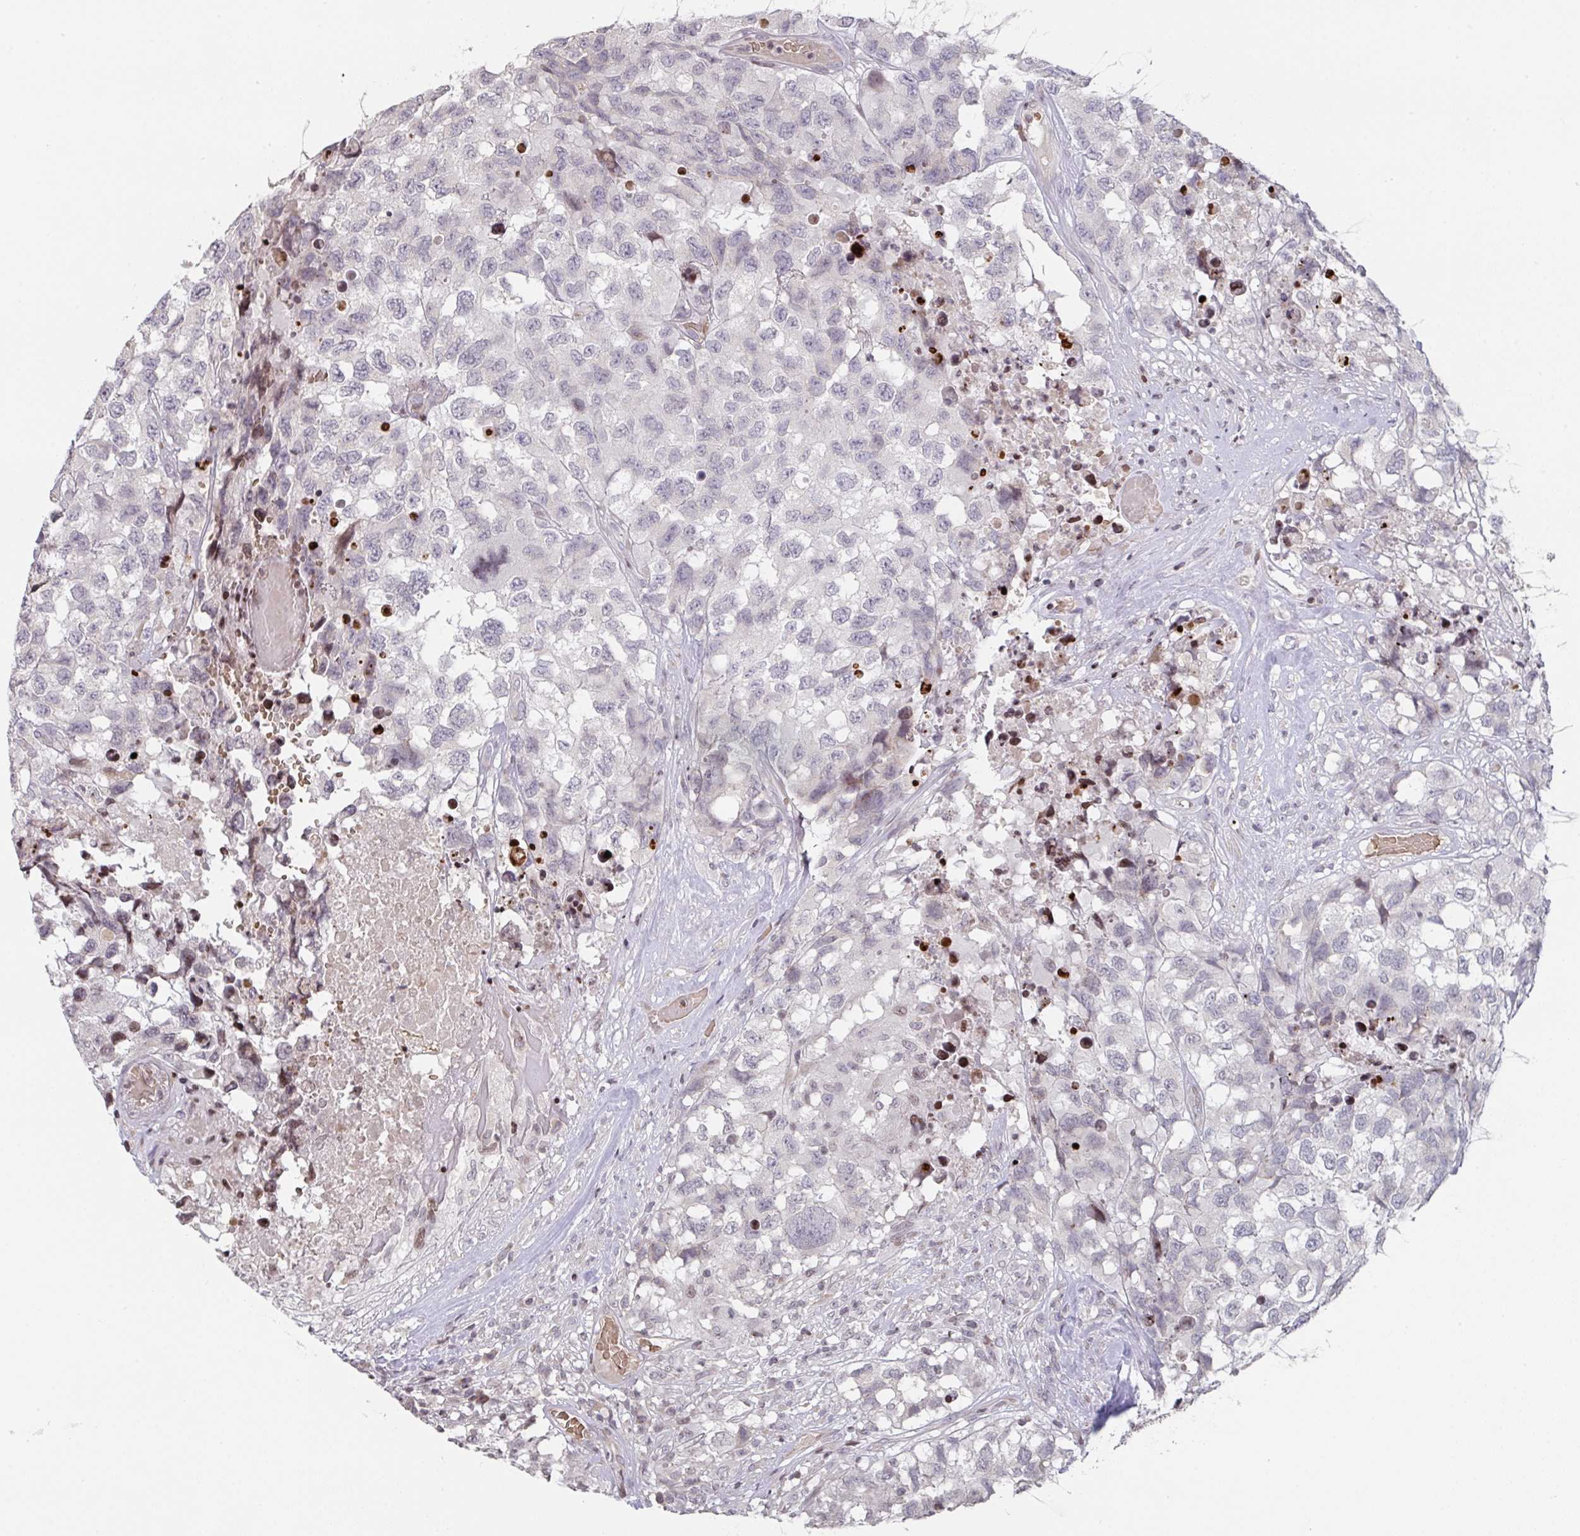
{"staining": {"intensity": "negative", "quantity": "none", "location": "none"}, "tissue": "testis cancer", "cell_type": "Tumor cells", "image_type": "cancer", "snomed": [{"axis": "morphology", "description": "Carcinoma, Embryonal, NOS"}, {"axis": "topography", "description": "Testis"}], "caption": "Tumor cells are negative for protein expression in human testis cancer.", "gene": "PCDHB8", "patient": {"sex": "male", "age": 83}}